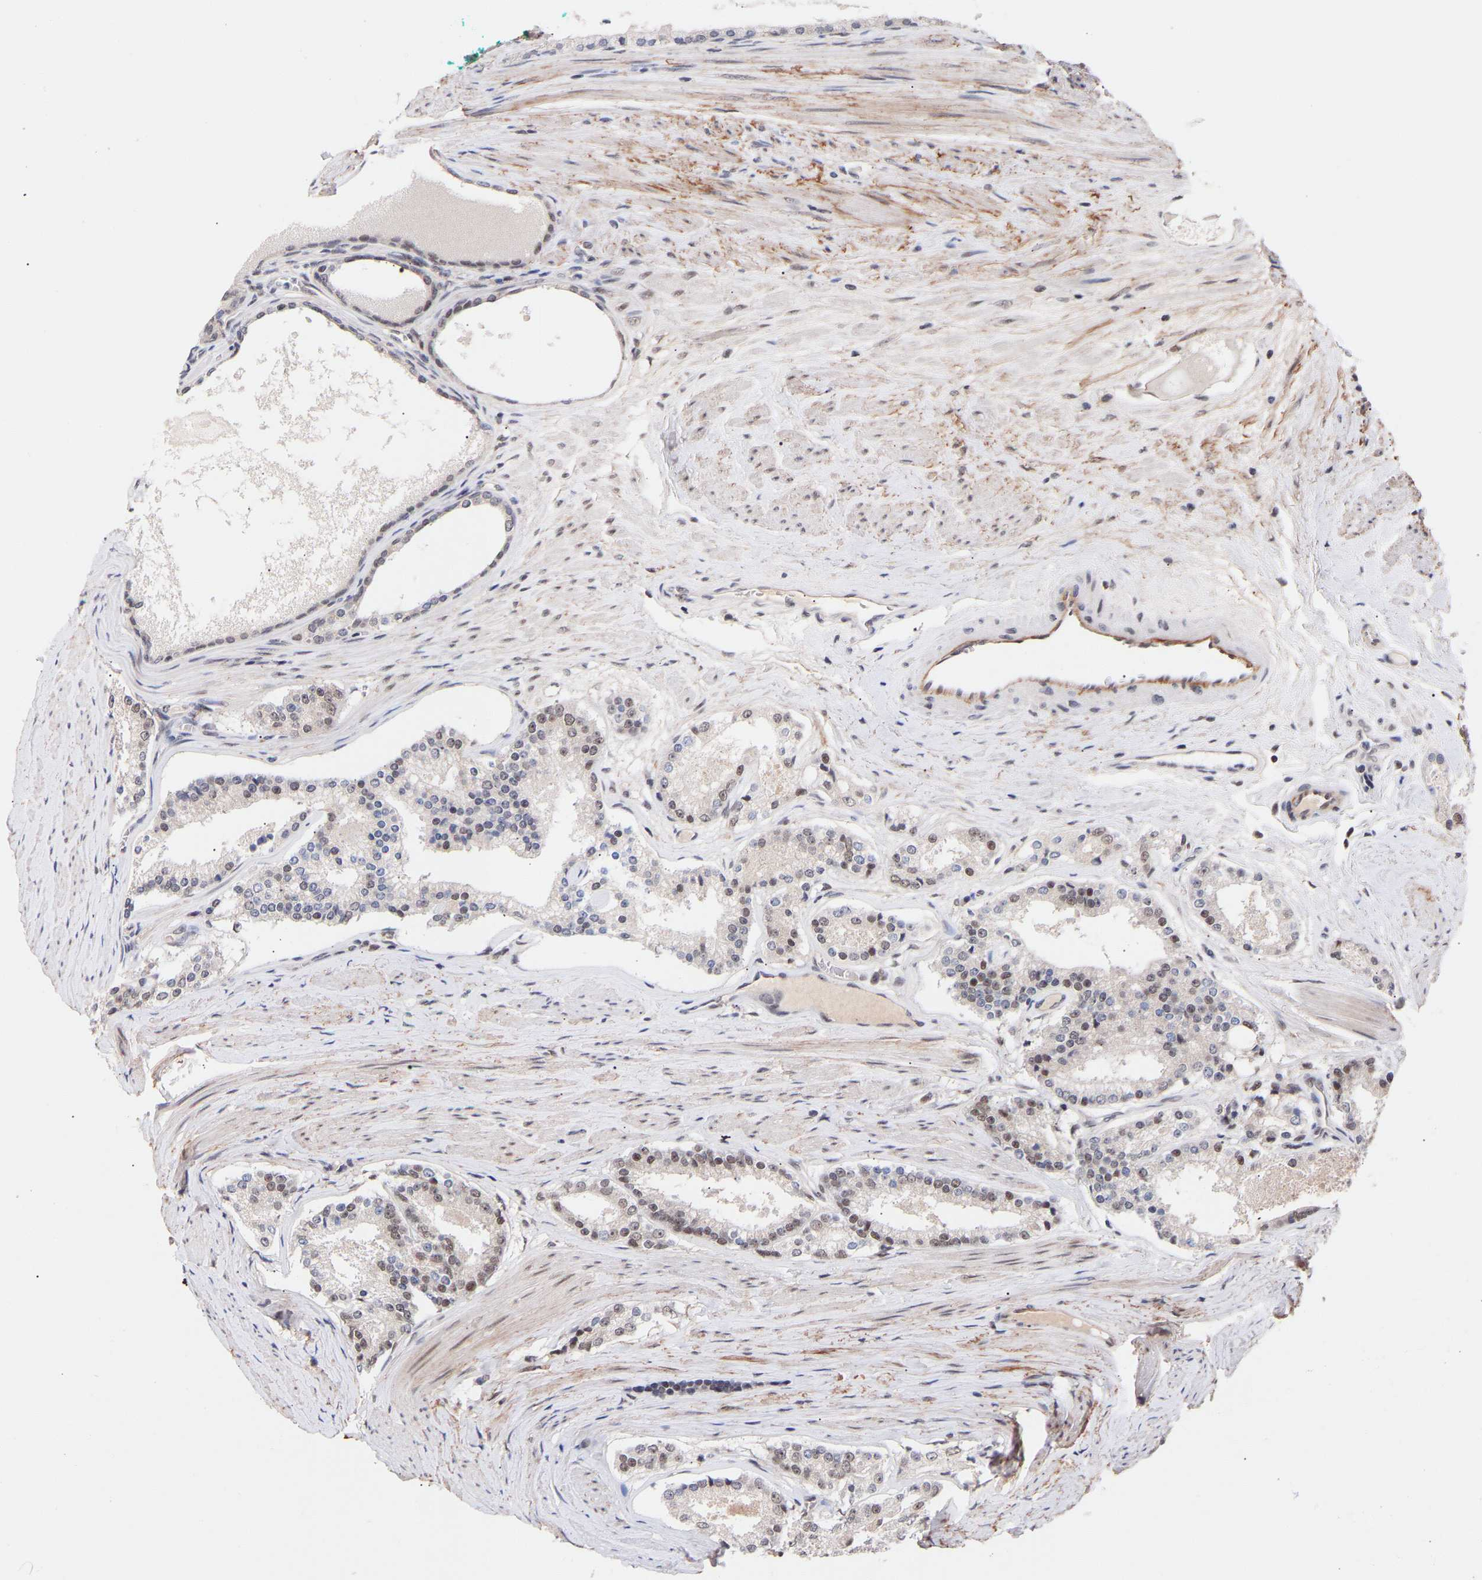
{"staining": {"intensity": "weak", "quantity": "25%-75%", "location": "nuclear"}, "tissue": "prostate cancer", "cell_type": "Tumor cells", "image_type": "cancer", "snomed": [{"axis": "morphology", "description": "Adenocarcinoma, Low grade"}, {"axis": "topography", "description": "Prostate"}], "caption": "Immunohistochemistry staining of adenocarcinoma (low-grade) (prostate), which exhibits low levels of weak nuclear staining in about 25%-75% of tumor cells indicating weak nuclear protein staining. The staining was performed using DAB (3,3'-diaminobenzidine) (brown) for protein detection and nuclei were counterstained in hematoxylin (blue).", "gene": "RBM15", "patient": {"sex": "male", "age": 70}}